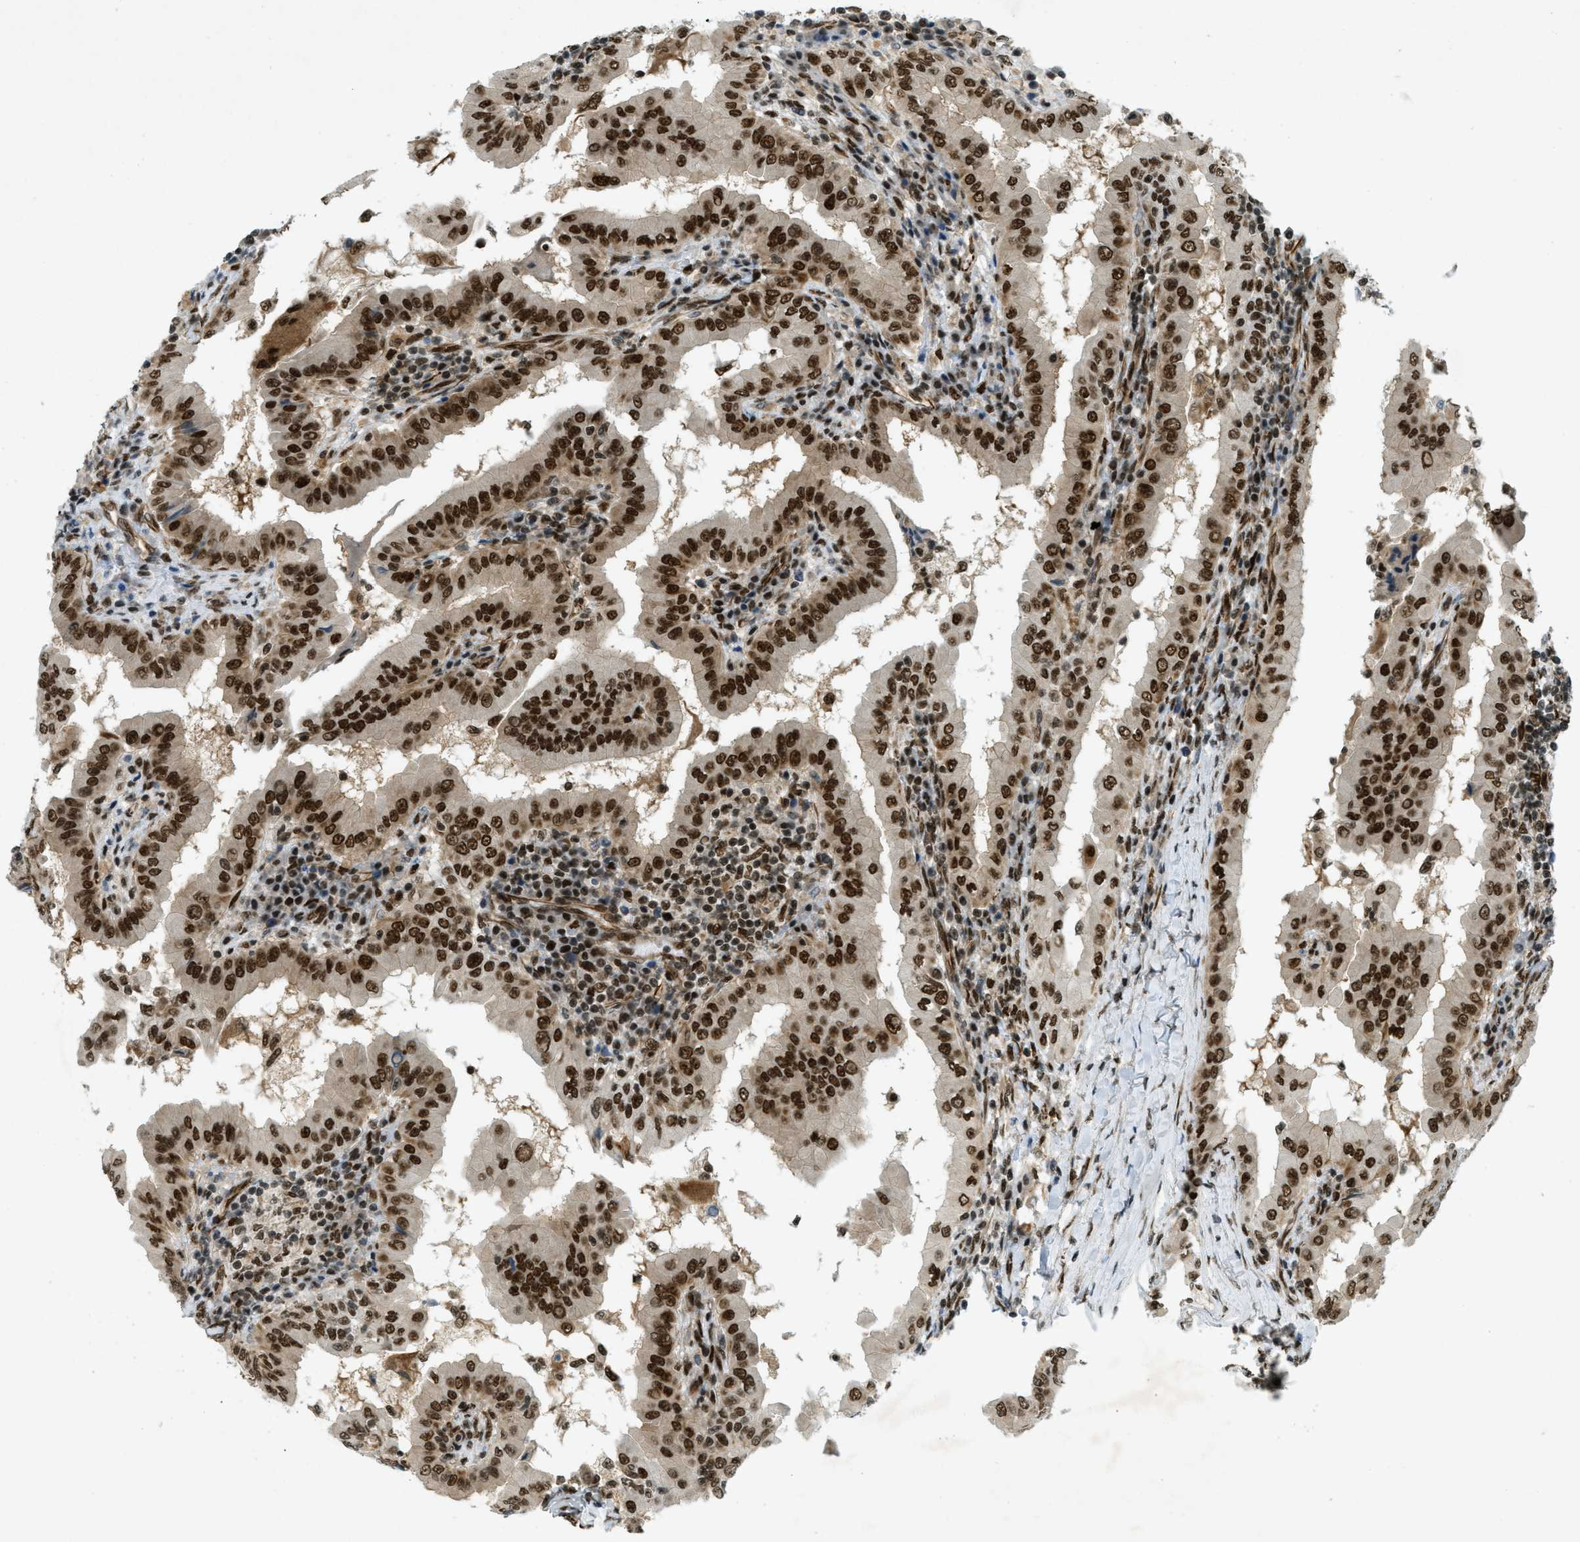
{"staining": {"intensity": "strong", "quantity": ">75%", "location": "nuclear"}, "tissue": "thyroid cancer", "cell_type": "Tumor cells", "image_type": "cancer", "snomed": [{"axis": "morphology", "description": "Papillary adenocarcinoma, NOS"}, {"axis": "topography", "description": "Thyroid gland"}], "caption": "IHC of human thyroid cancer (papillary adenocarcinoma) shows high levels of strong nuclear positivity in about >75% of tumor cells.", "gene": "ZFR", "patient": {"sex": "male", "age": 33}}